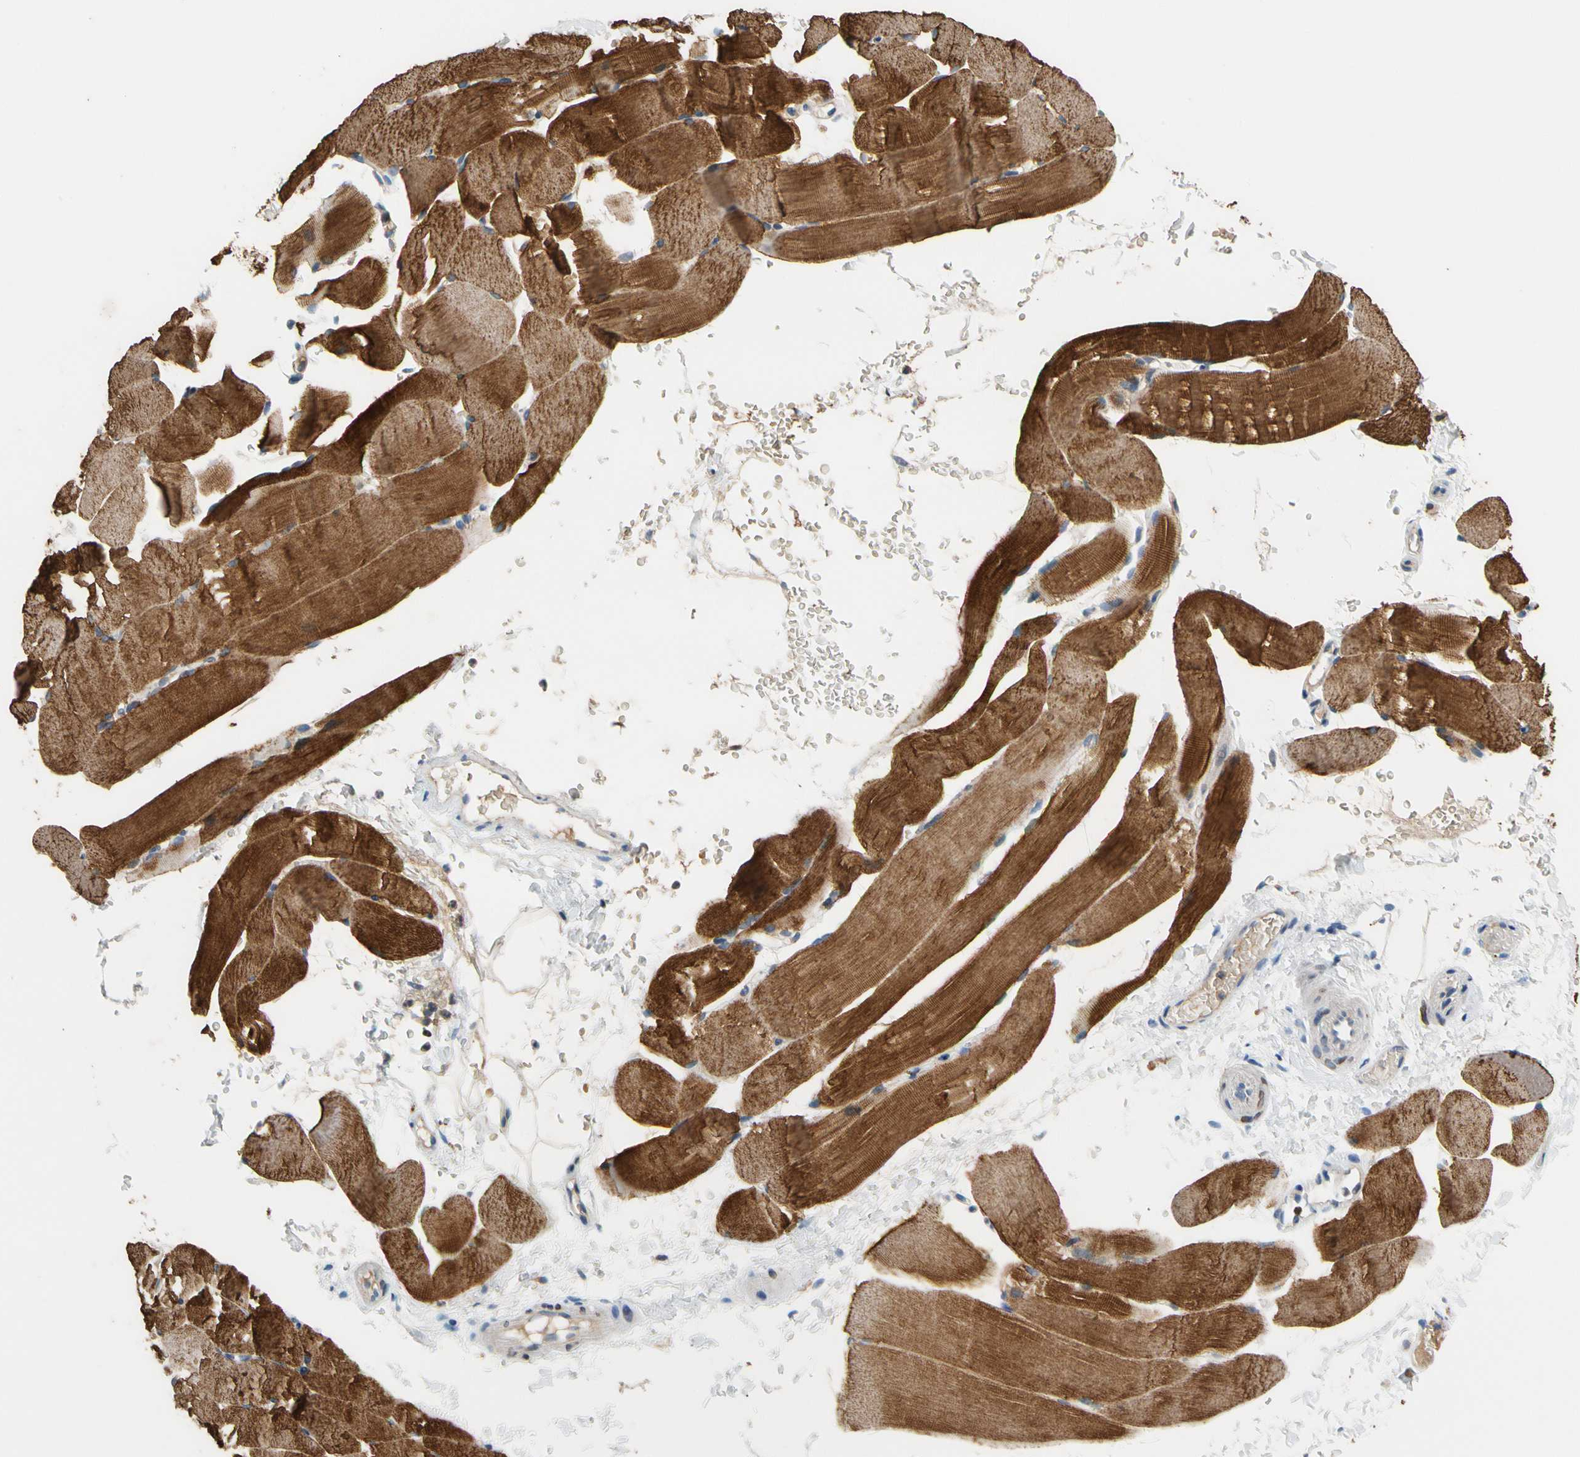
{"staining": {"intensity": "strong", "quantity": ">75%", "location": "cytoplasmic/membranous"}, "tissue": "skeletal muscle", "cell_type": "Myocytes", "image_type": "normal", "snomed": [{"axis": "morphology", "description": "Normal tissue, NOS"}, {"axis": "topography", "description": "Skeletal muscle"}, {"axis": "topography", "description": "Parathyroid gland"}], "caption": "Myocytes reveal strong cytoplasmic/membranous staining in approximately >75% of cells in benign skeletal muscle. (DAB (3,3'-diaminobenzidine) IHC, brown staining for protein, blue staining for nuclei).", "gene": "SP140", "patient": {"sex": "female", "age": 37}}